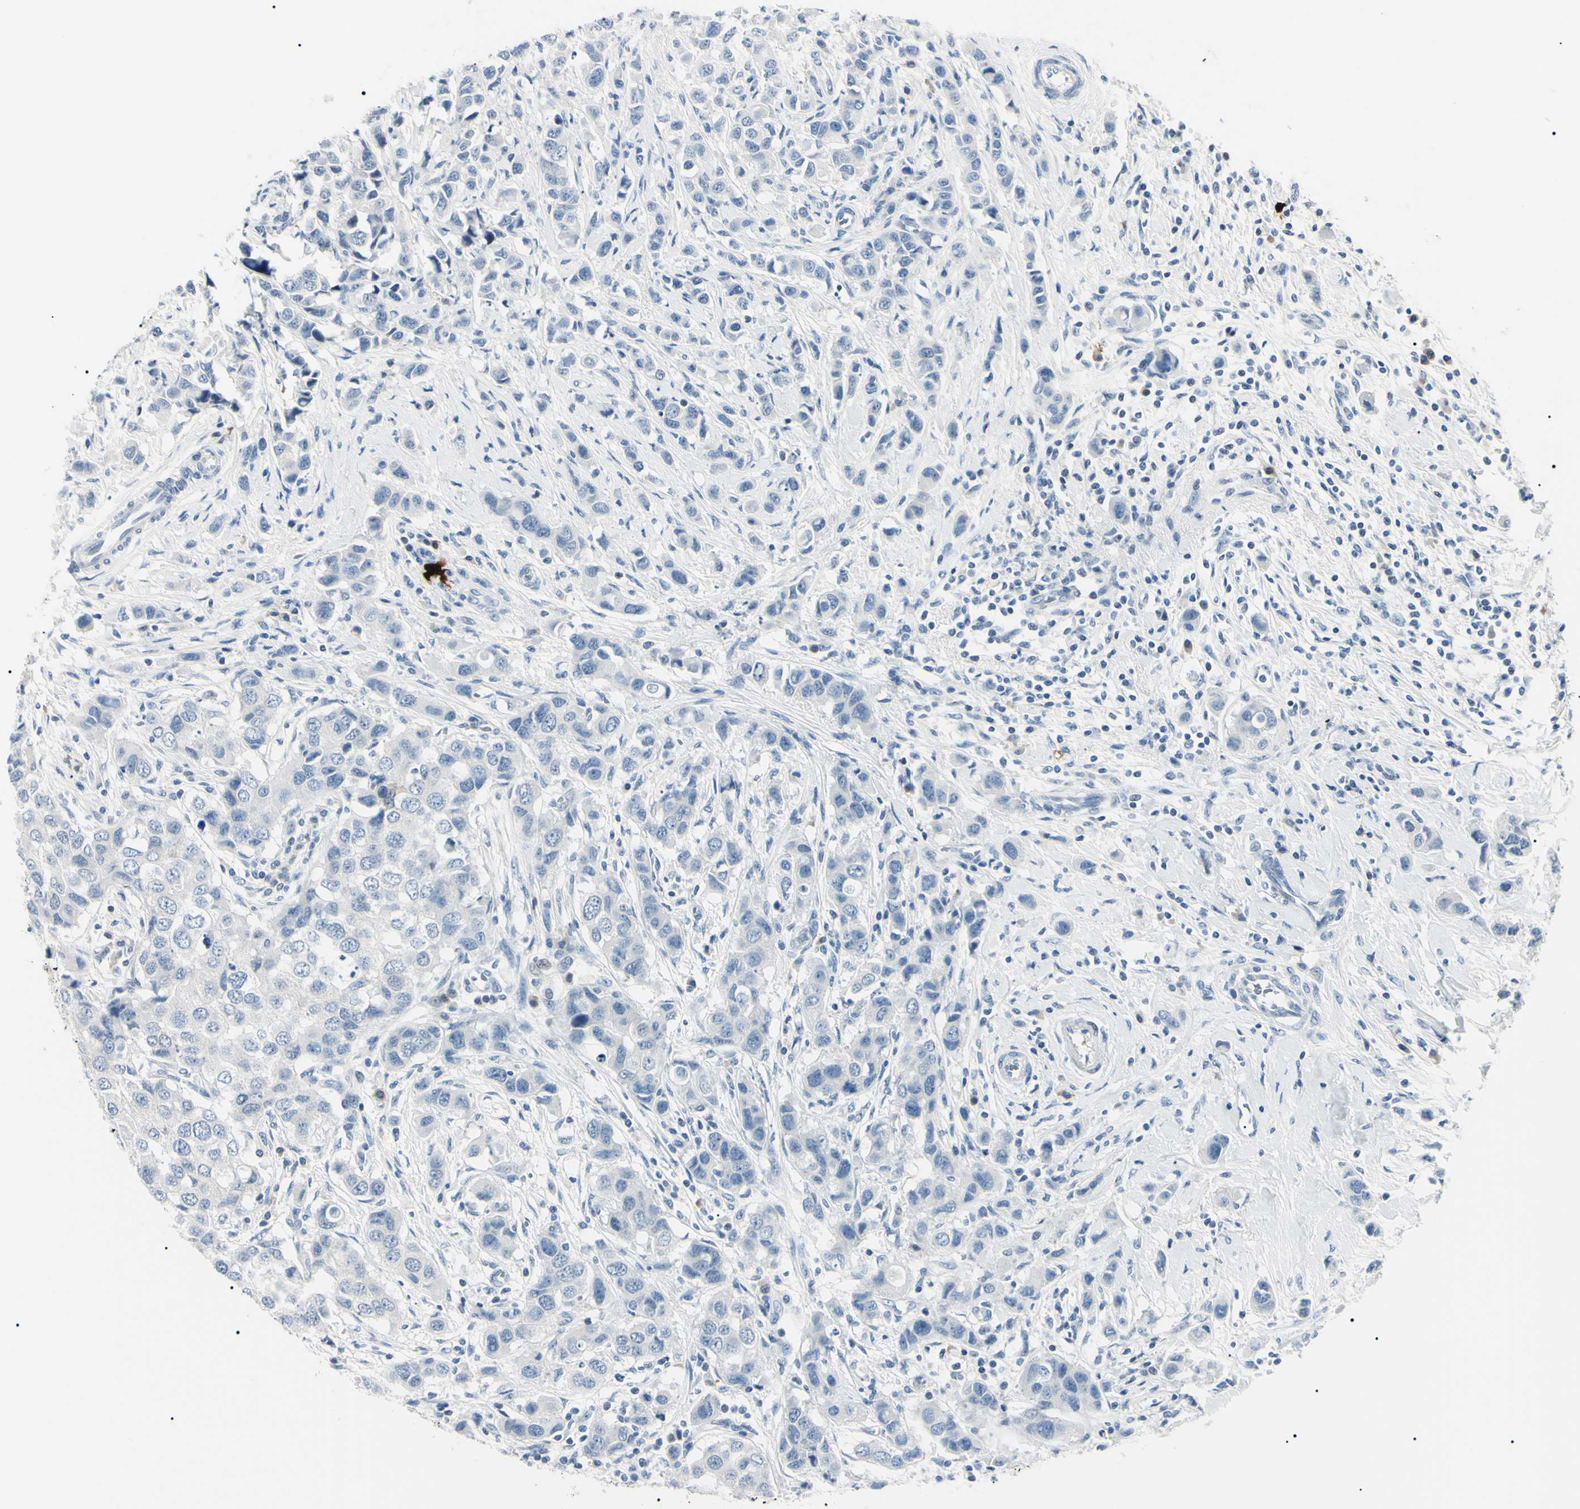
{"staining": {"intensity": "negative", "quantity": "none", "location": "none"}, "tissue": "breast cancer", "cell_type": "Tumor cells", "image_type": "cancer", "snomed": [{"axis": "morphology", "description": "Normal tissue, NOS"}, {"axis": "morphology", "description": "Duct carcinoma"}, {"axis": "topography", "description": "Breast"}], "caption": "A photomicrograph of human breast cancer (intraductal carcinoma) is negative for staining in tumor cells.", "gene": "CA2", "patient": {"sex": "female", "age": 50}}